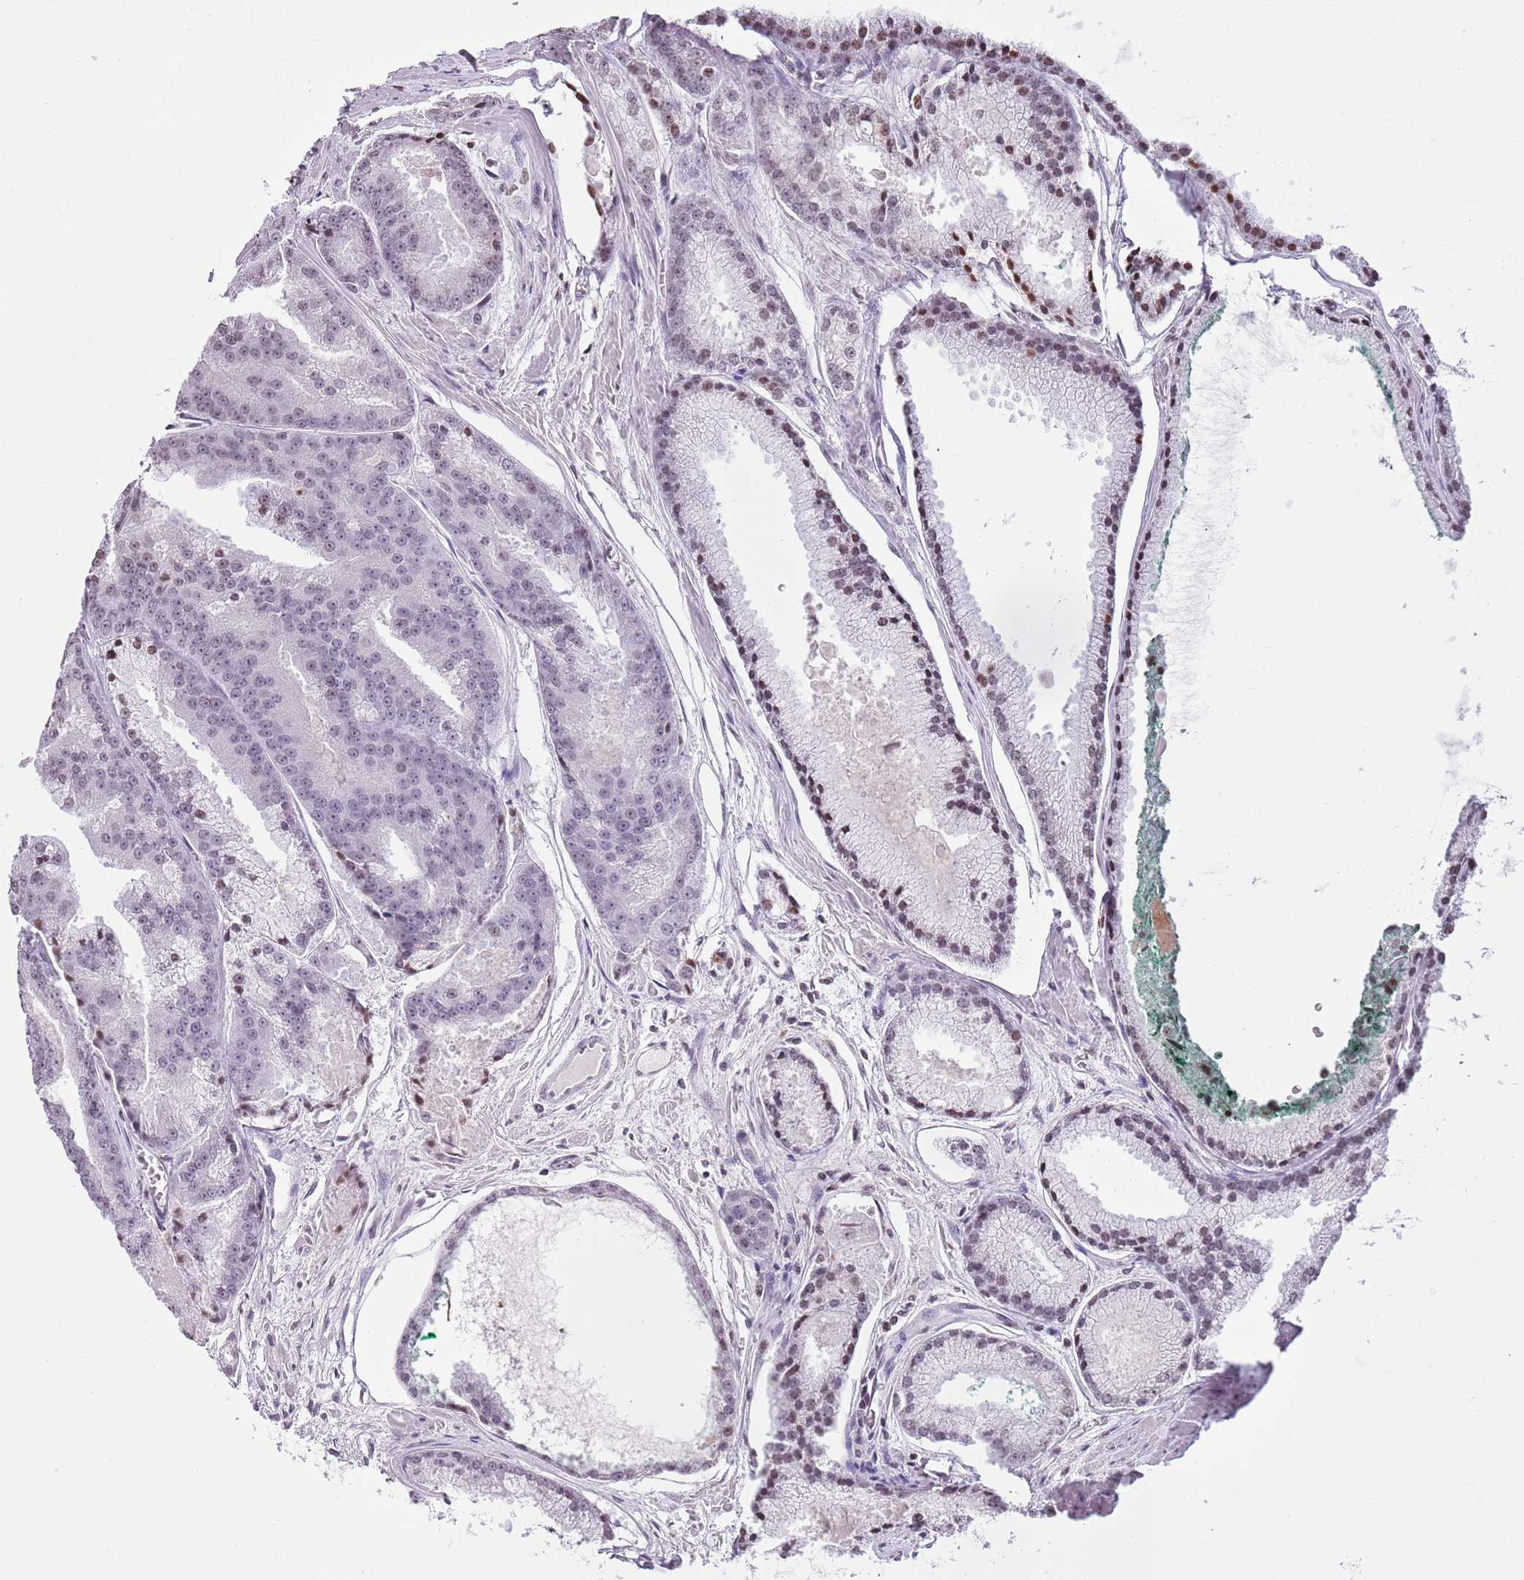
{"staining": {"intensity": "moderate", "quantity": "<25%", "location": "nuclear"}, "tissue": "prostate cancer", "cell_type": "Tumor cells", "image_type": "cancer", "snomed": [{"axis": "morphology", "description": "Adenocarcinoma, High grade"}, {"axis": "topography", "description": "Prostate"}], "caption": "Immunohistochemistry micrograph of neoplastic tissue: adenocarcinoma (high-grade) (prostate) stained using IHC reveals low levels of moderate protein expression localized specifically in the nuclear of tumor cells, appearing as a nuclear brown color.", "gene": "KPNA3", "patient": {"sex": "male", "age": 61}}